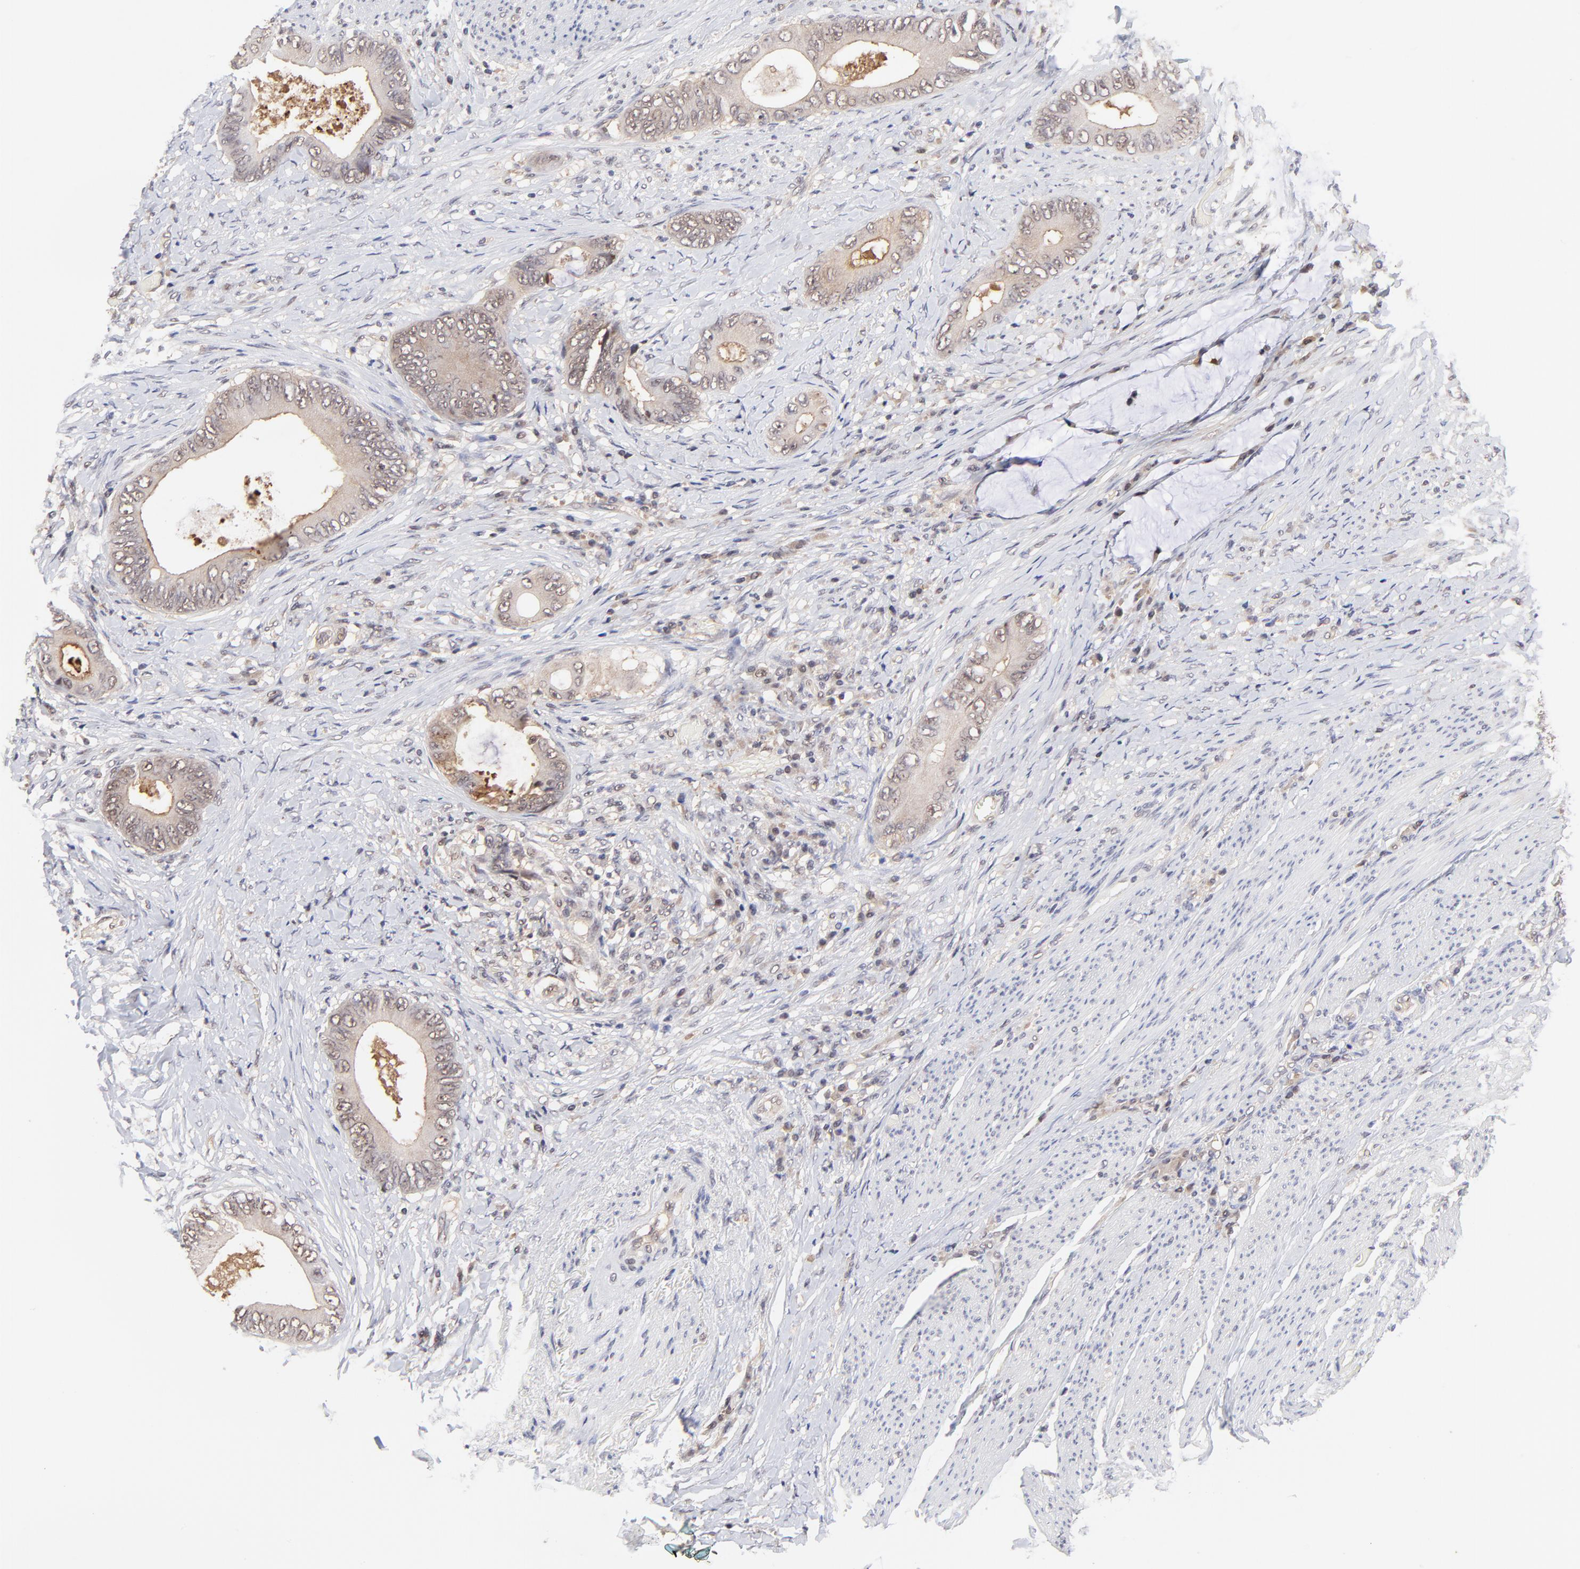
{"staining": {"intensity": "weak", "quantity": ">75%", "location": "cytoplasmic/membranous"}, "tissue": "colorectal cancer", "cell_type": "Tumor cells", "image_type": "cancer", "snomed": [{"axis": "morphology", "description": "Normal tissue, NOS"}, {"axis": "morphology", "description": "Adenocarcinoma, NOS"}, {"axis": "topography", "description": "Rectum"}, {"axis": "topography", "description": "Peripheral nerve tissue"}], "caption": "Human colorectal adenocarcinoma stained for a protein (brown) shows weak cytoplasmic/membranous positive positivity in about >75% of tumor cells.", "gene": "PSMC4", "patient": {"sex": "female", "age": 77}}